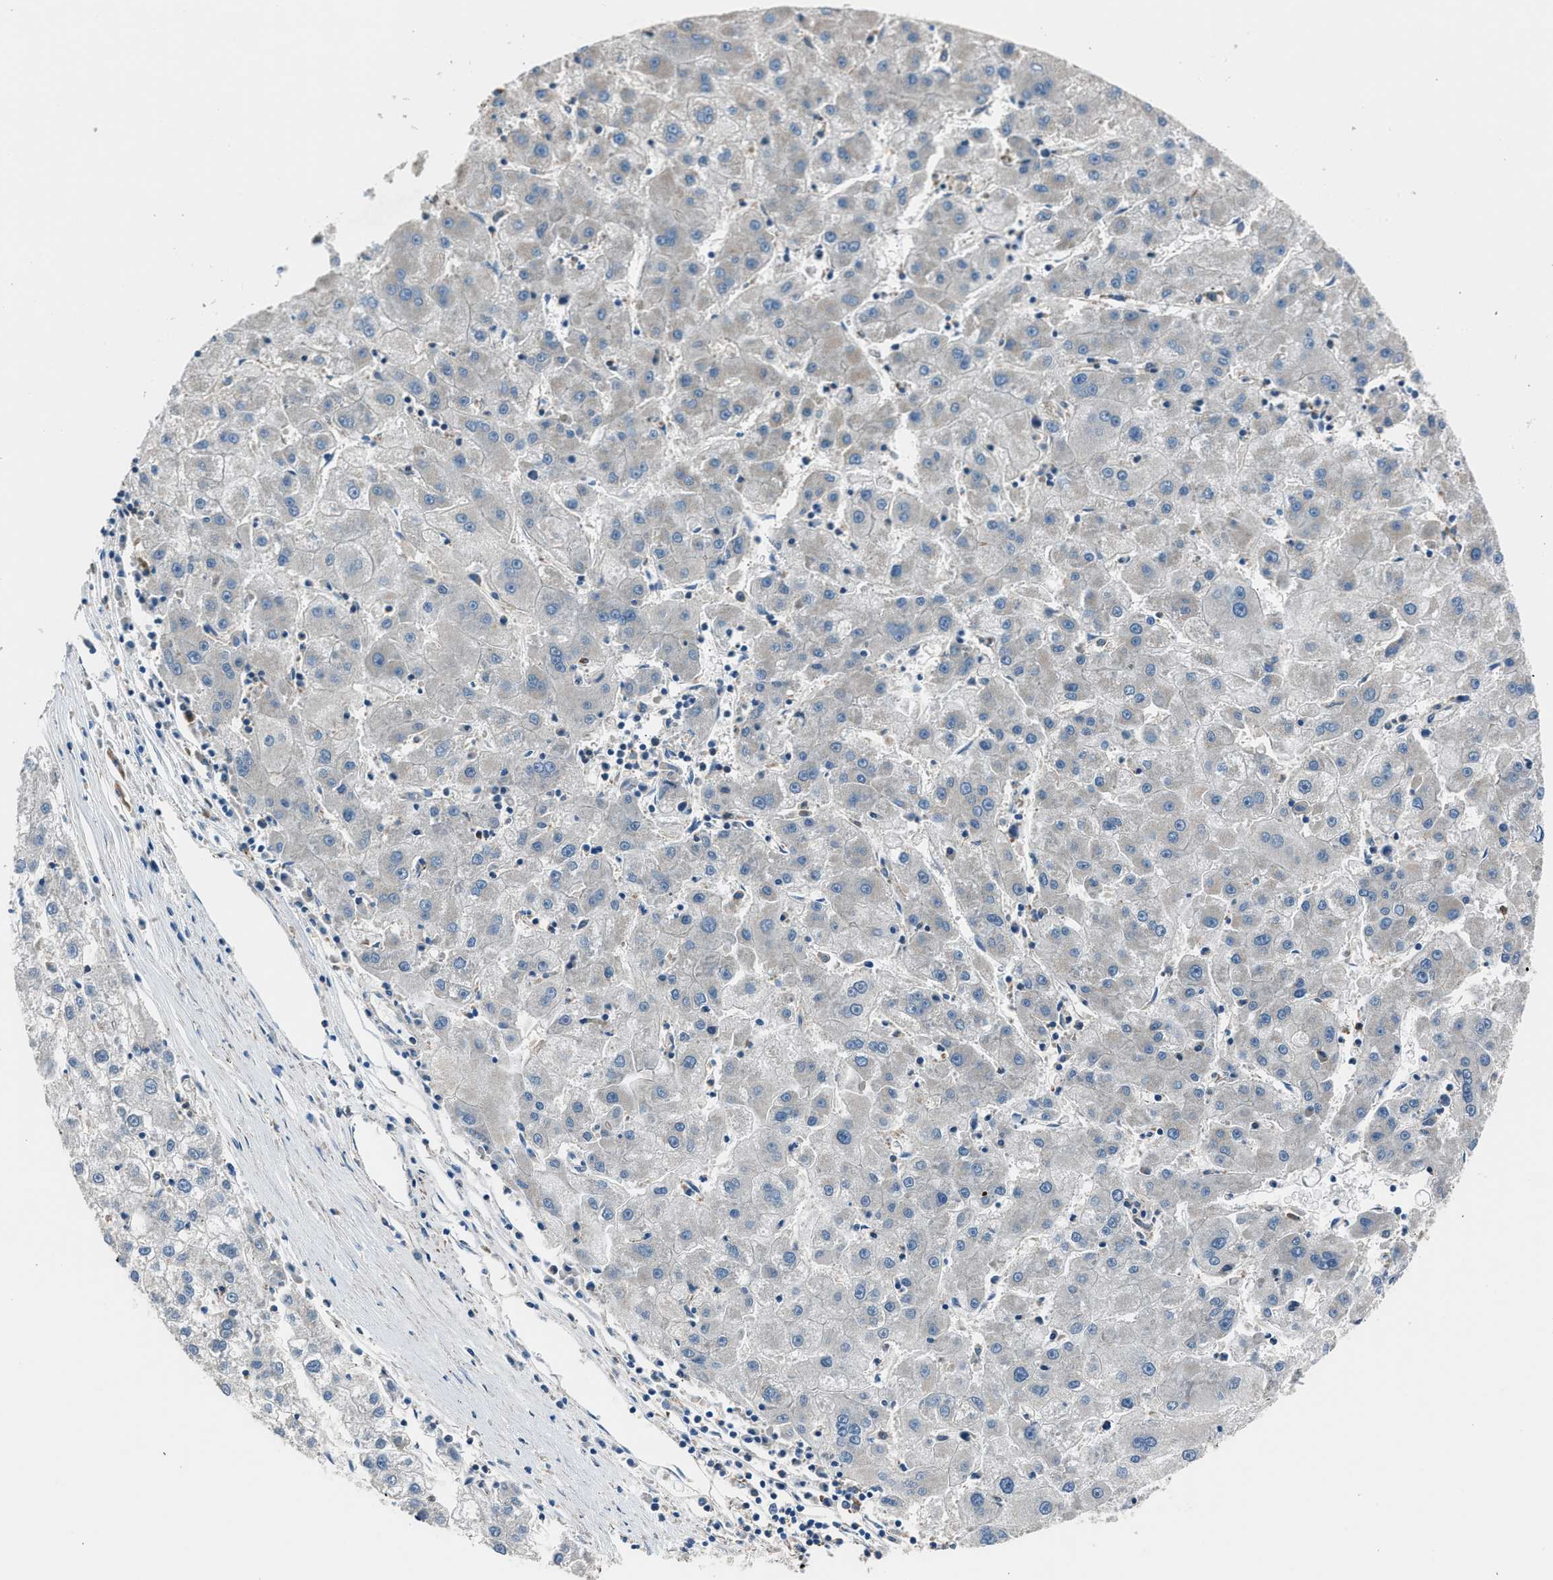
{"staining": {"intensity": "negative", "quantity": "none", "location": "none"}, "tissue": "liver cancer", "cell_type": "Tumor cells", "image_type": "cancer", "snomed": [{"axis": "morphology", "description": "Carcinoma, Hepatocellular, NOS"}, {"axis": "topography", "description": "Liver"}], "caption": "This micrograph is of liver cancer stained with IHC to label a protein in brown with the nuclei are counter-stained blue. There is no staining in tumor cells. Brightfield microscopy of IHC stained with DAB (3,3'-diaminobenzidine) (brown) and hematoxylin (blue), captured at high magnification.", "gene": "LMLN", "patient": {"sex": "male", "age": 72}}